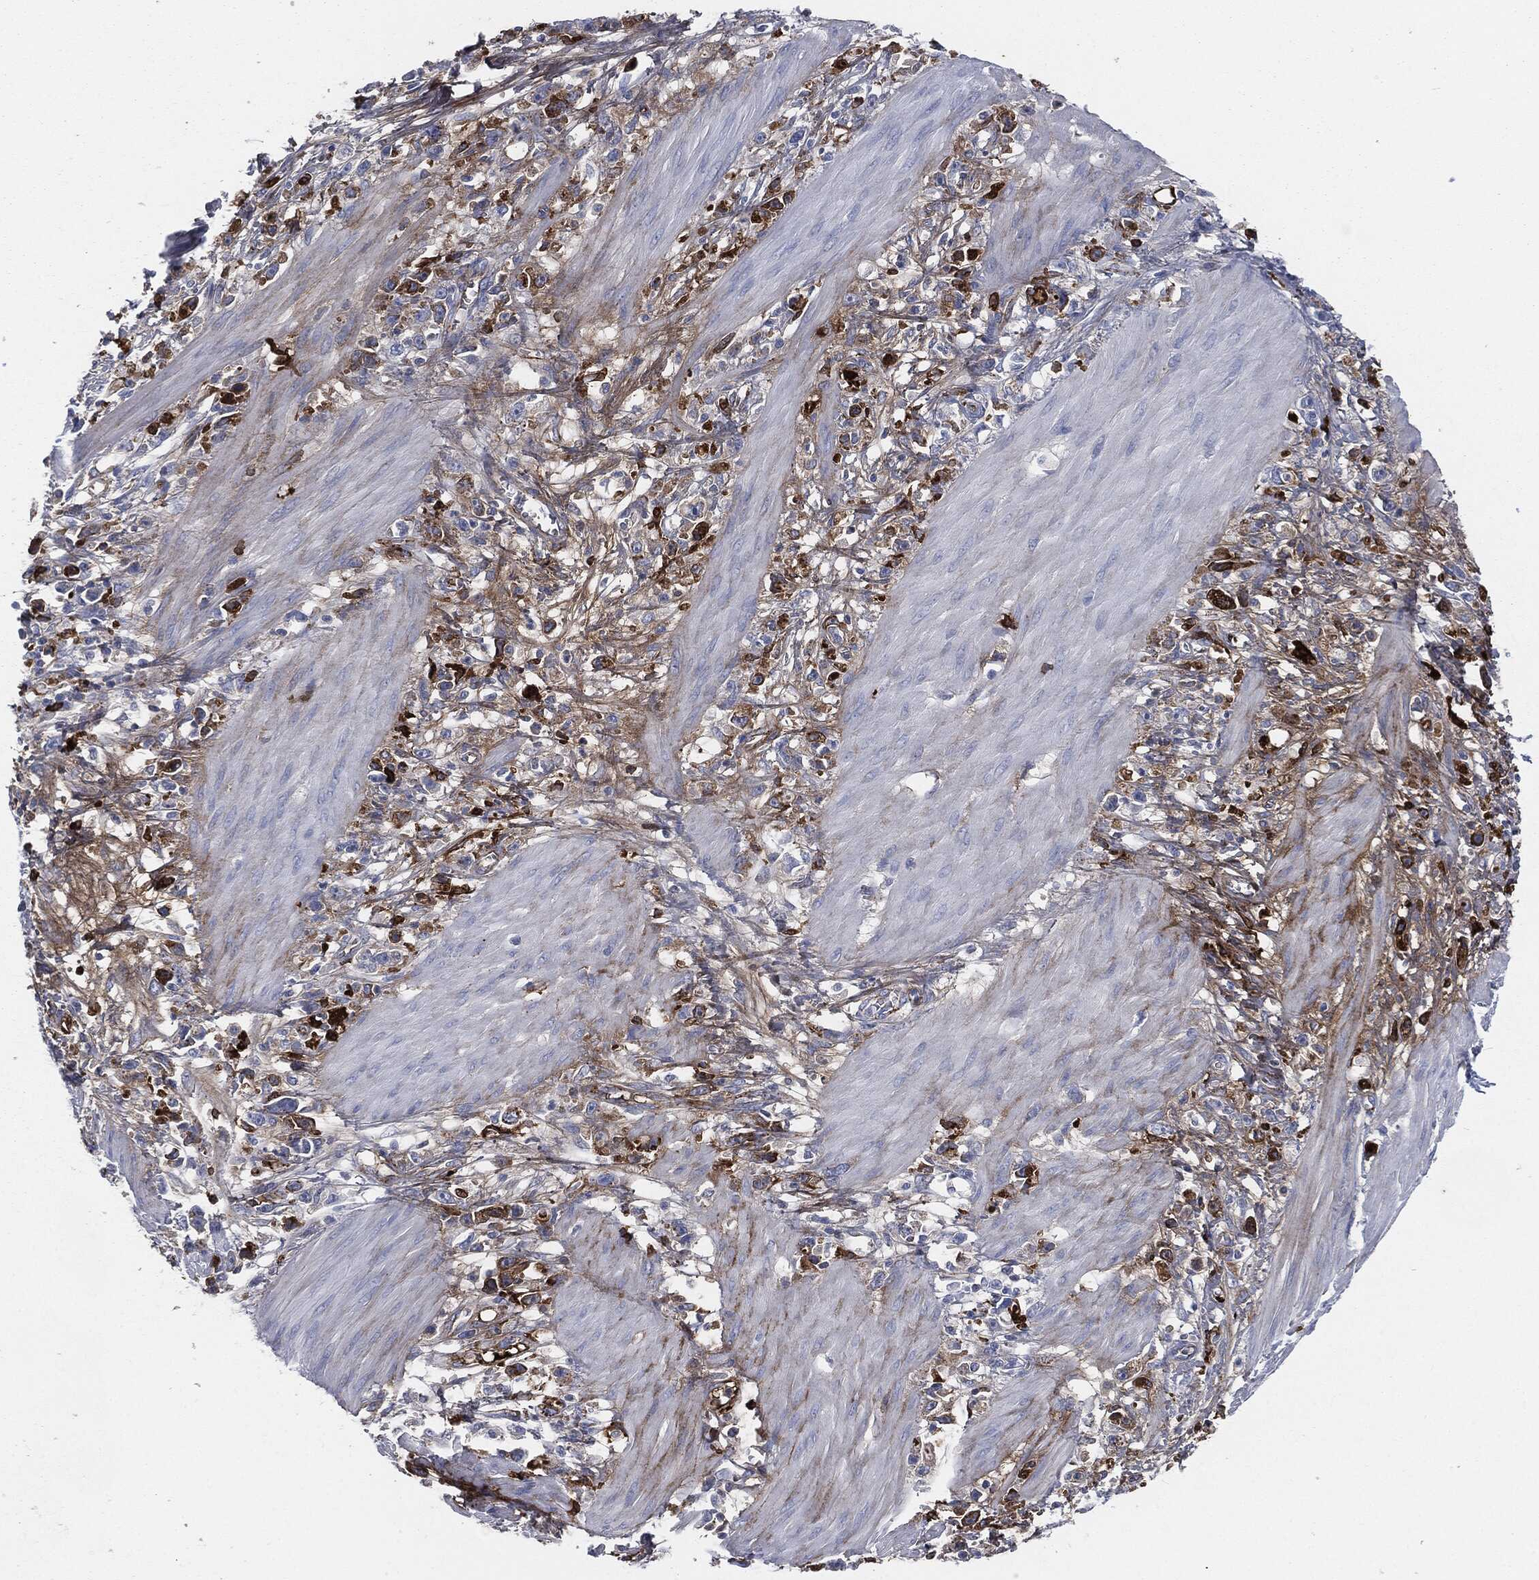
{"staining": {"intensity": "moderate", "quantity": "<25%", "location": "cytoplasmic/membranous"}, "tissue": "stomach cancer", "cell_type": "Tumor cells", "image_type": "cancer", "snomed": [{"axis": "morphology", "description": "Adenocarcinoma, NOS"}, {"axis": "topography", "description": "Stomach"}], "caption": "This photomicrograph displays immunohistochemistry (IHC) staining of stomach cancer (adenocarcinoma), with low moderate cytoplasmic/membranous positivity in approximately <25% of tumor cells.", "gene": "APOB", "patient": {"sex": "female", "age": 59}}